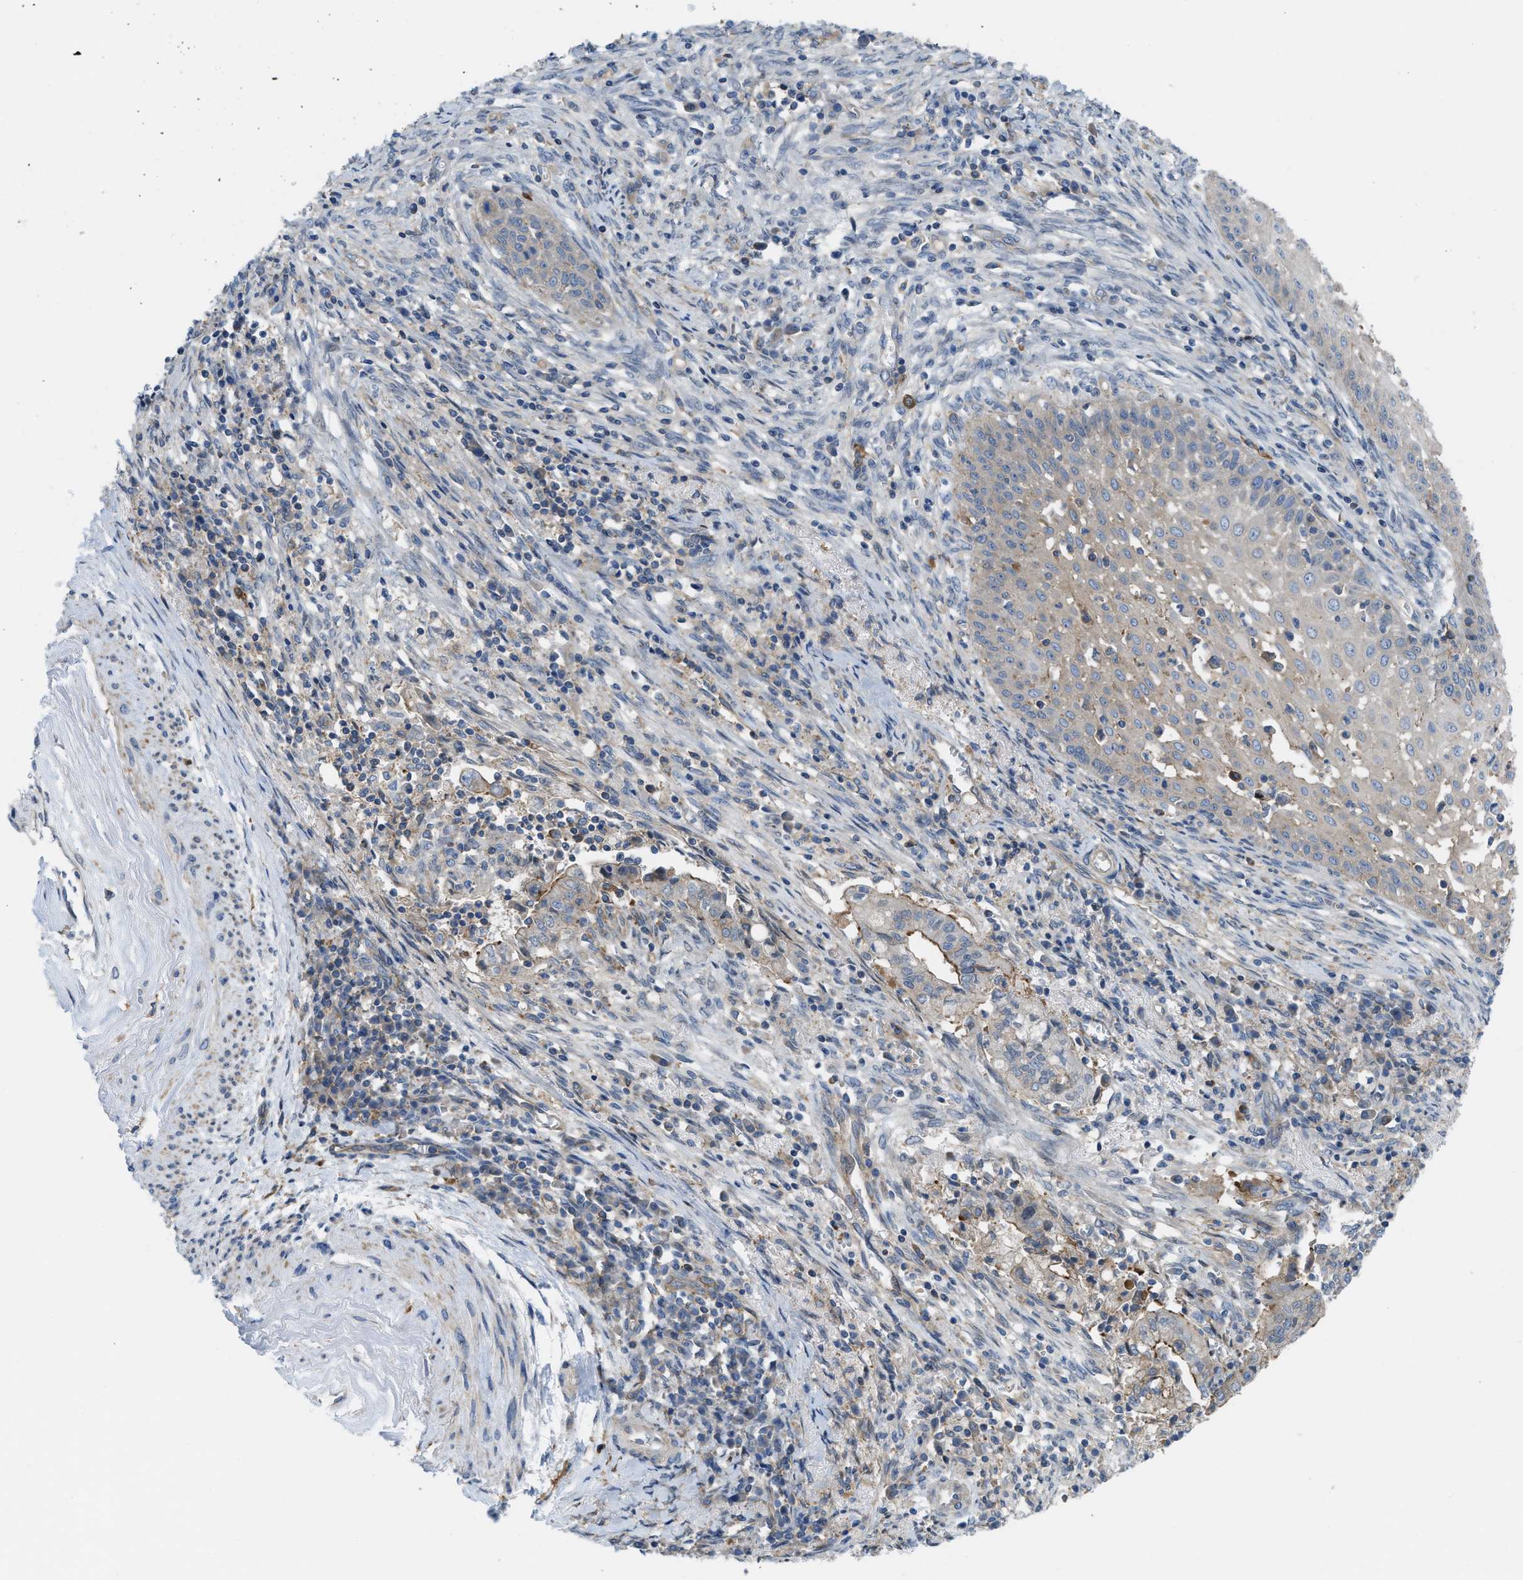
{"staining": {"intensity": "weak", "quantity": "<25%", "location": "cytoplasmic/membranous"}, "tissue": "cervical cancer", "cell_type": "Tumor cells", "image_type": "cancer", "snomed": [{"axis": "morphology", "description": "Adenocarcinoma, NOS"}, {"axis": "topography", "description": "Cervix"}], "caption": "Immunohistochemical staining of human cervical adenocarcinoma exhibits no significant positivity in tumor cells. (Stains: DAB (3,3'-diaminobenzidine) immunohistochemistry with hematoxylin counter stain, Microscopy: brightfield microscopy at high magnification).", "gene": "MYO18A", "patient": {"sex": "female", "age": 44}}